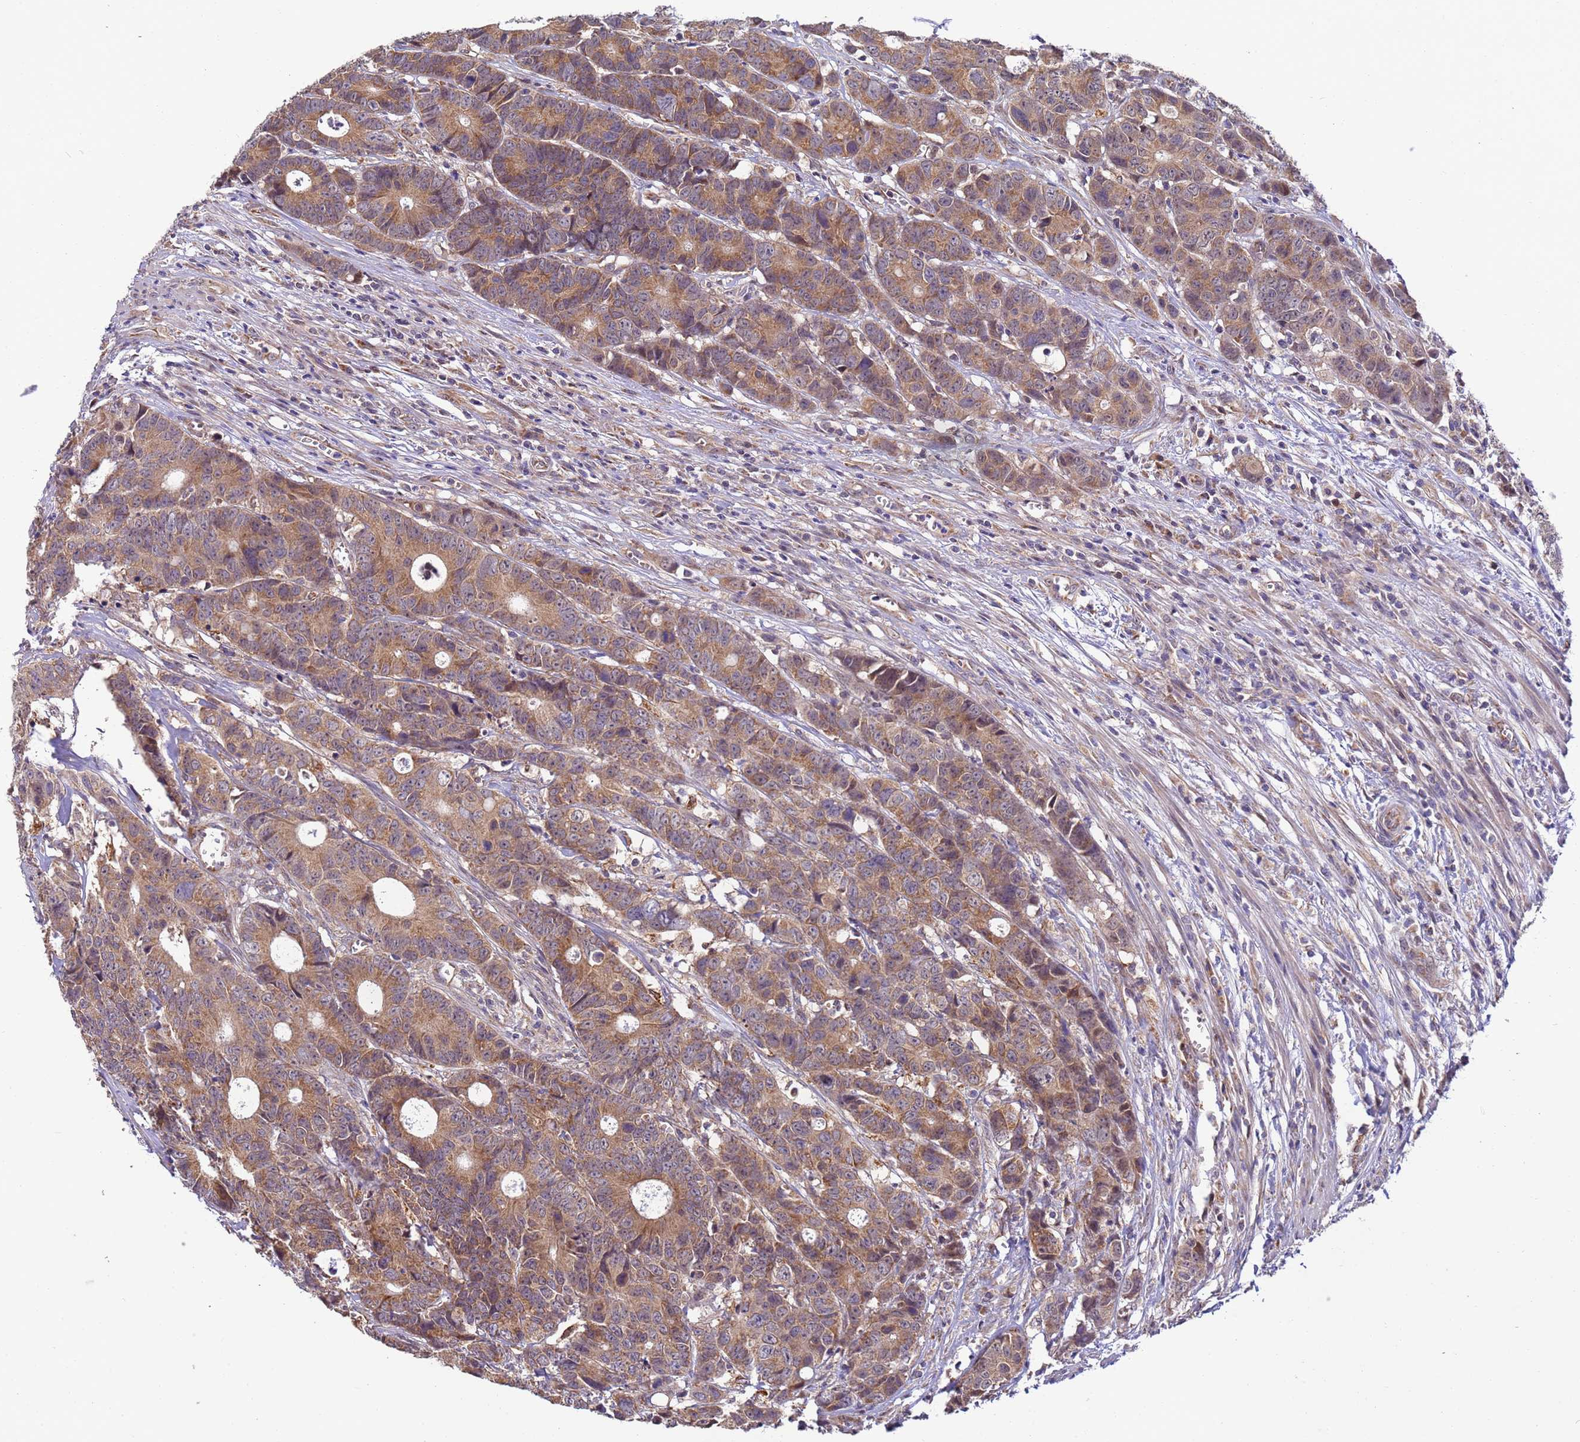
{"staining": {"intensity": "moderate", "quantity": ">75%", "location": "cytoplasmic/membranous"}, "tissue": "colorectal cancer", "cell_type": "Tumor cells", "image_type": "cancer", "snomed": [{"axis": "morphology", "description": "Adenocarcinoma, NOS"}, {"axis": "topography", "description": "Colon"}], "caption": "DAB (3,3'-diaminobenzidine) immunohistochemical staining of colorectal cancer (adenocarcinoma) shows moderate cytoplasmic/membranous protein positivity in about >75% of tumor cells.", "gene": "RAPGEF3", "patient": {"sex": "female", "age": 57}}